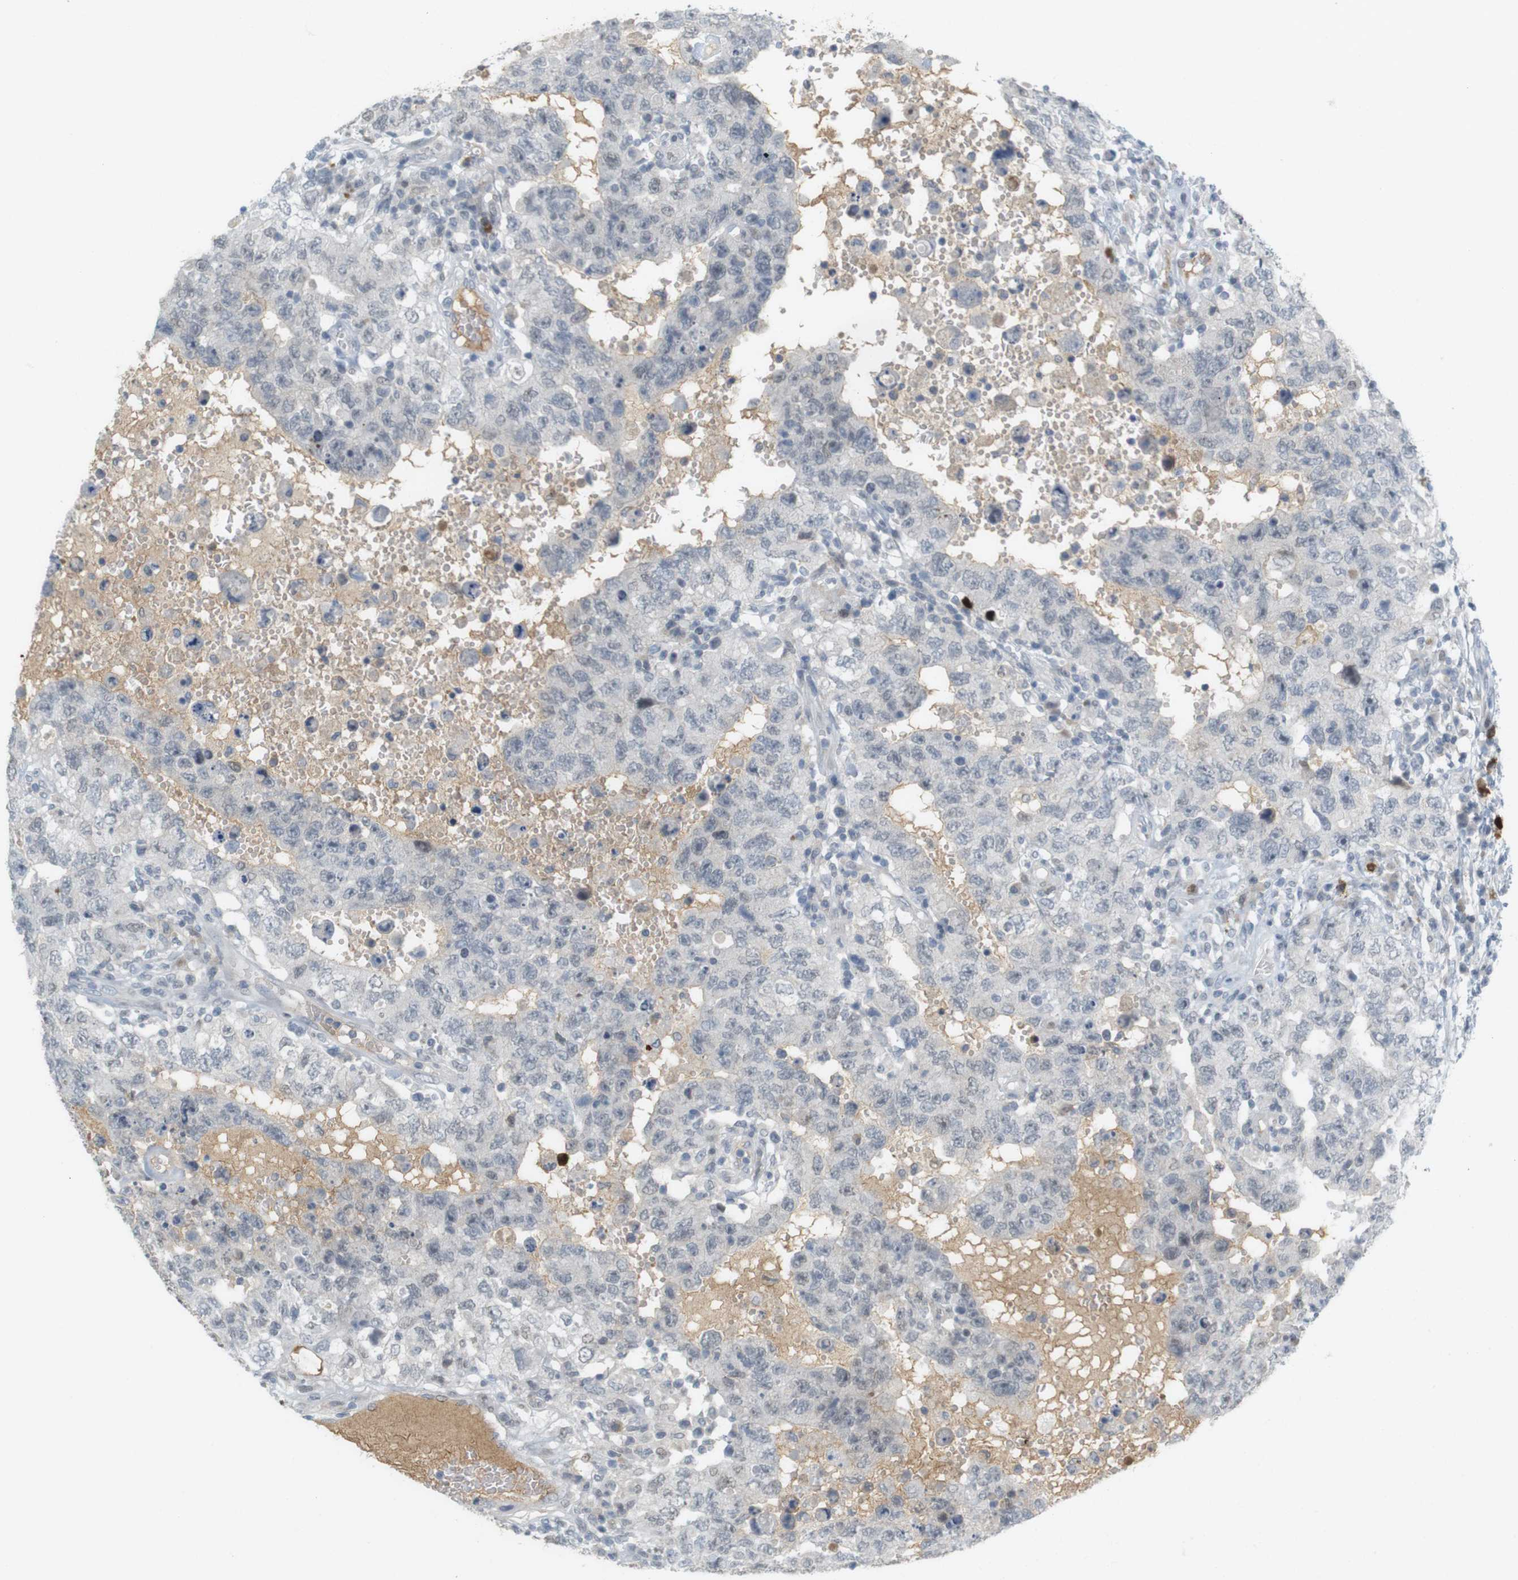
{"staining": {"intensity": "negative", "quantity": "none", "location": "none"}, "tissue": "testis cancer", "cell_type": "Tumor cells", "image_type": "cancer", "snomed": [{"axis": "morphology", "description": "Carcinoma, Embryonal, NOS"}, {"axis": "topography", "description": "Testis"}], "caption": "There is no significant positivity in tumor cells of testis cancer (embryonal carcinoma). (Brightfield microscopy of DAB (3,3'-diaminobenzidine) immunohistochemistry (IHC) at high magnification).", "gene": "DMC1", "patient": {"sex": "male", "age": 26}}